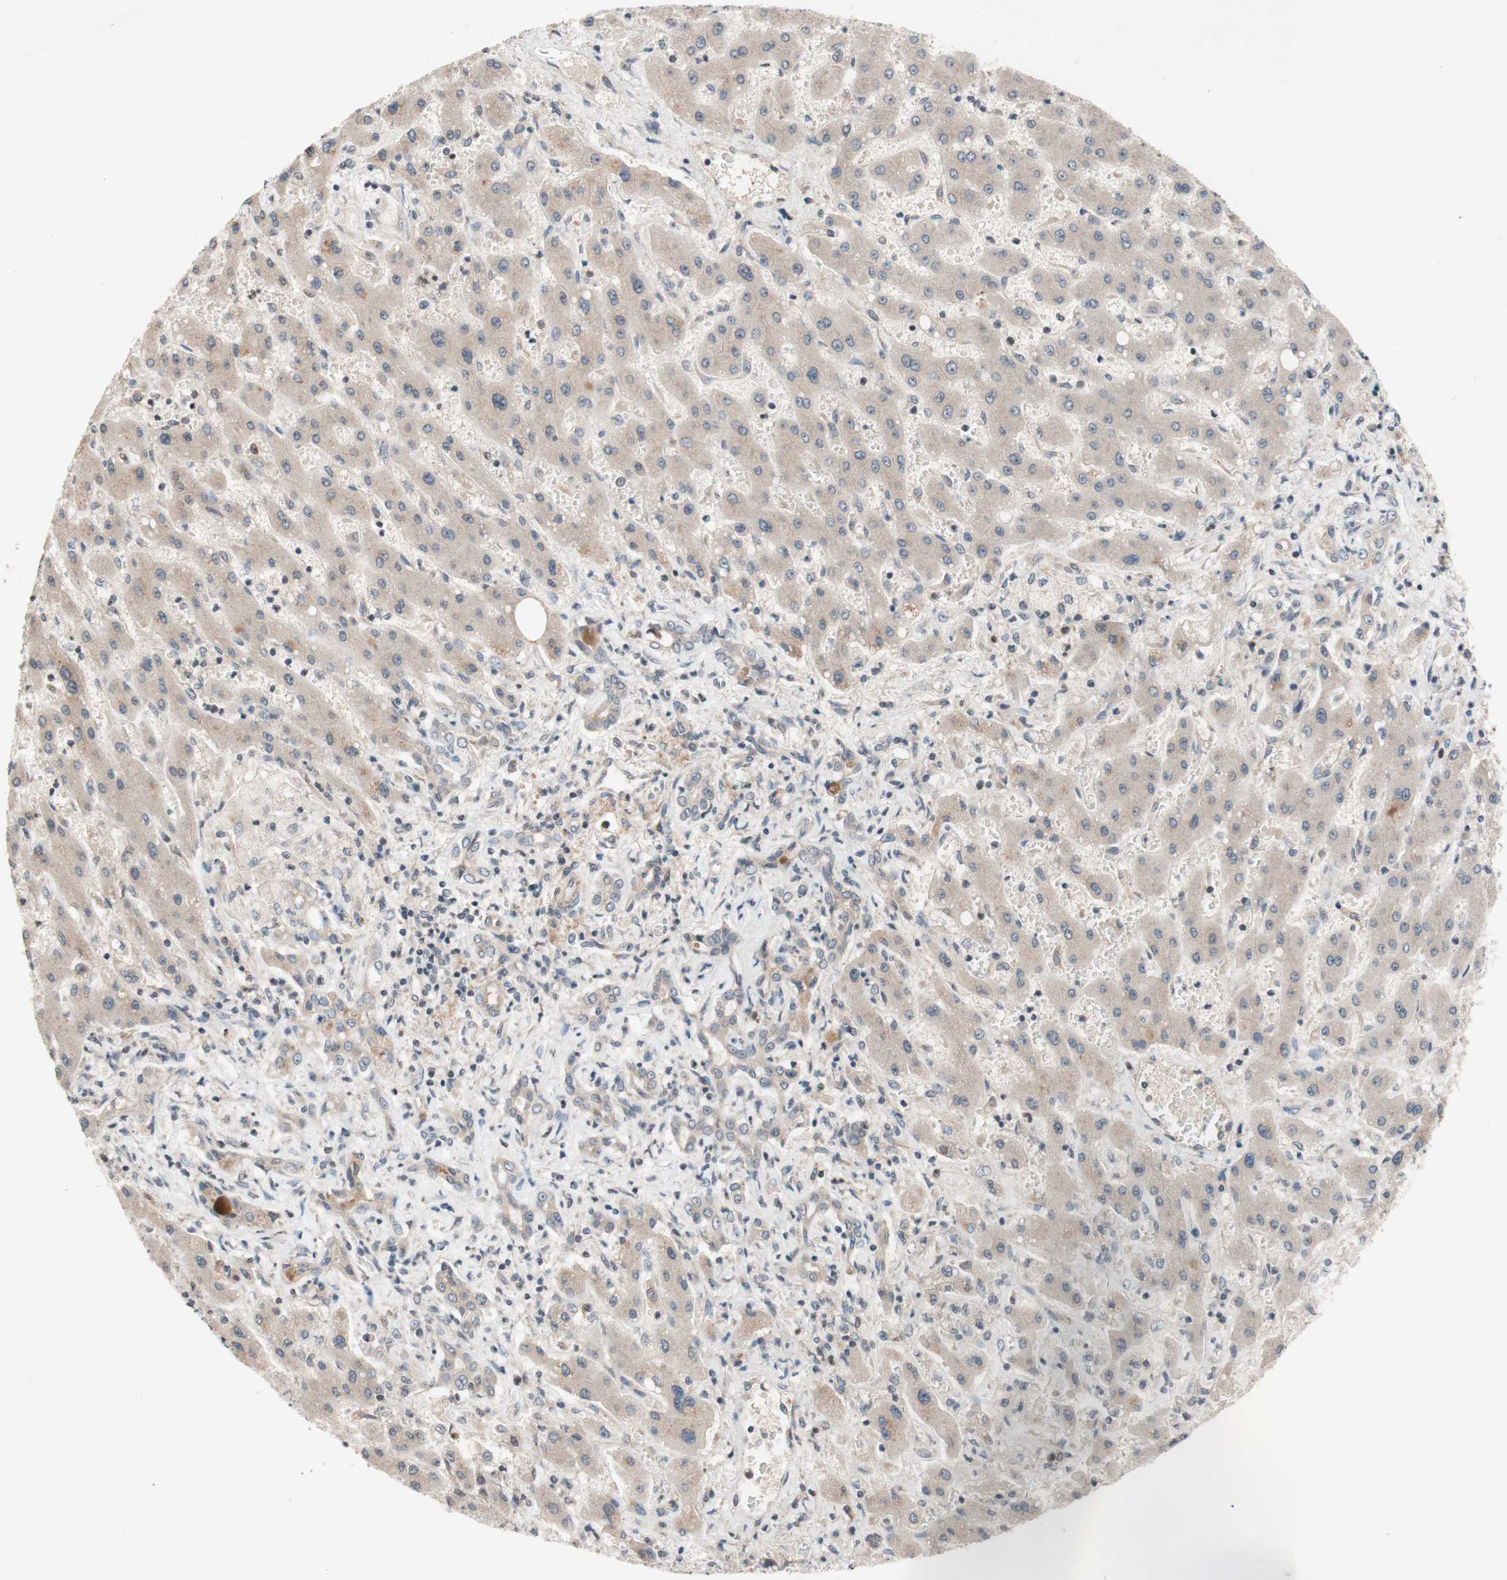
{"staining": {"intensity": "weak", "quantity": ">75%", "location": "cytoplasmic/membranous"}, "tissue": "liver cancer", "cell_type": "Tumor cells", "image_type": "cancer", "snomed": [{"axis": "morphology", "description": "Cholangiocarcinoma"}, {"axis": "topography", "description": "Liver"}], "caption": "Immunohistochemistry of liver cancer (cholangiocarcinoma) reveals low levels of weak cytoplasmic/membranous positivity in about >75% of tumor cells. (DAB (3,3'-diaminobenzidine) IHC, brown staining for protein, blue staining for nuclei).", "gene": "CD55", "patient": {"sex": "male", "age": 50}}